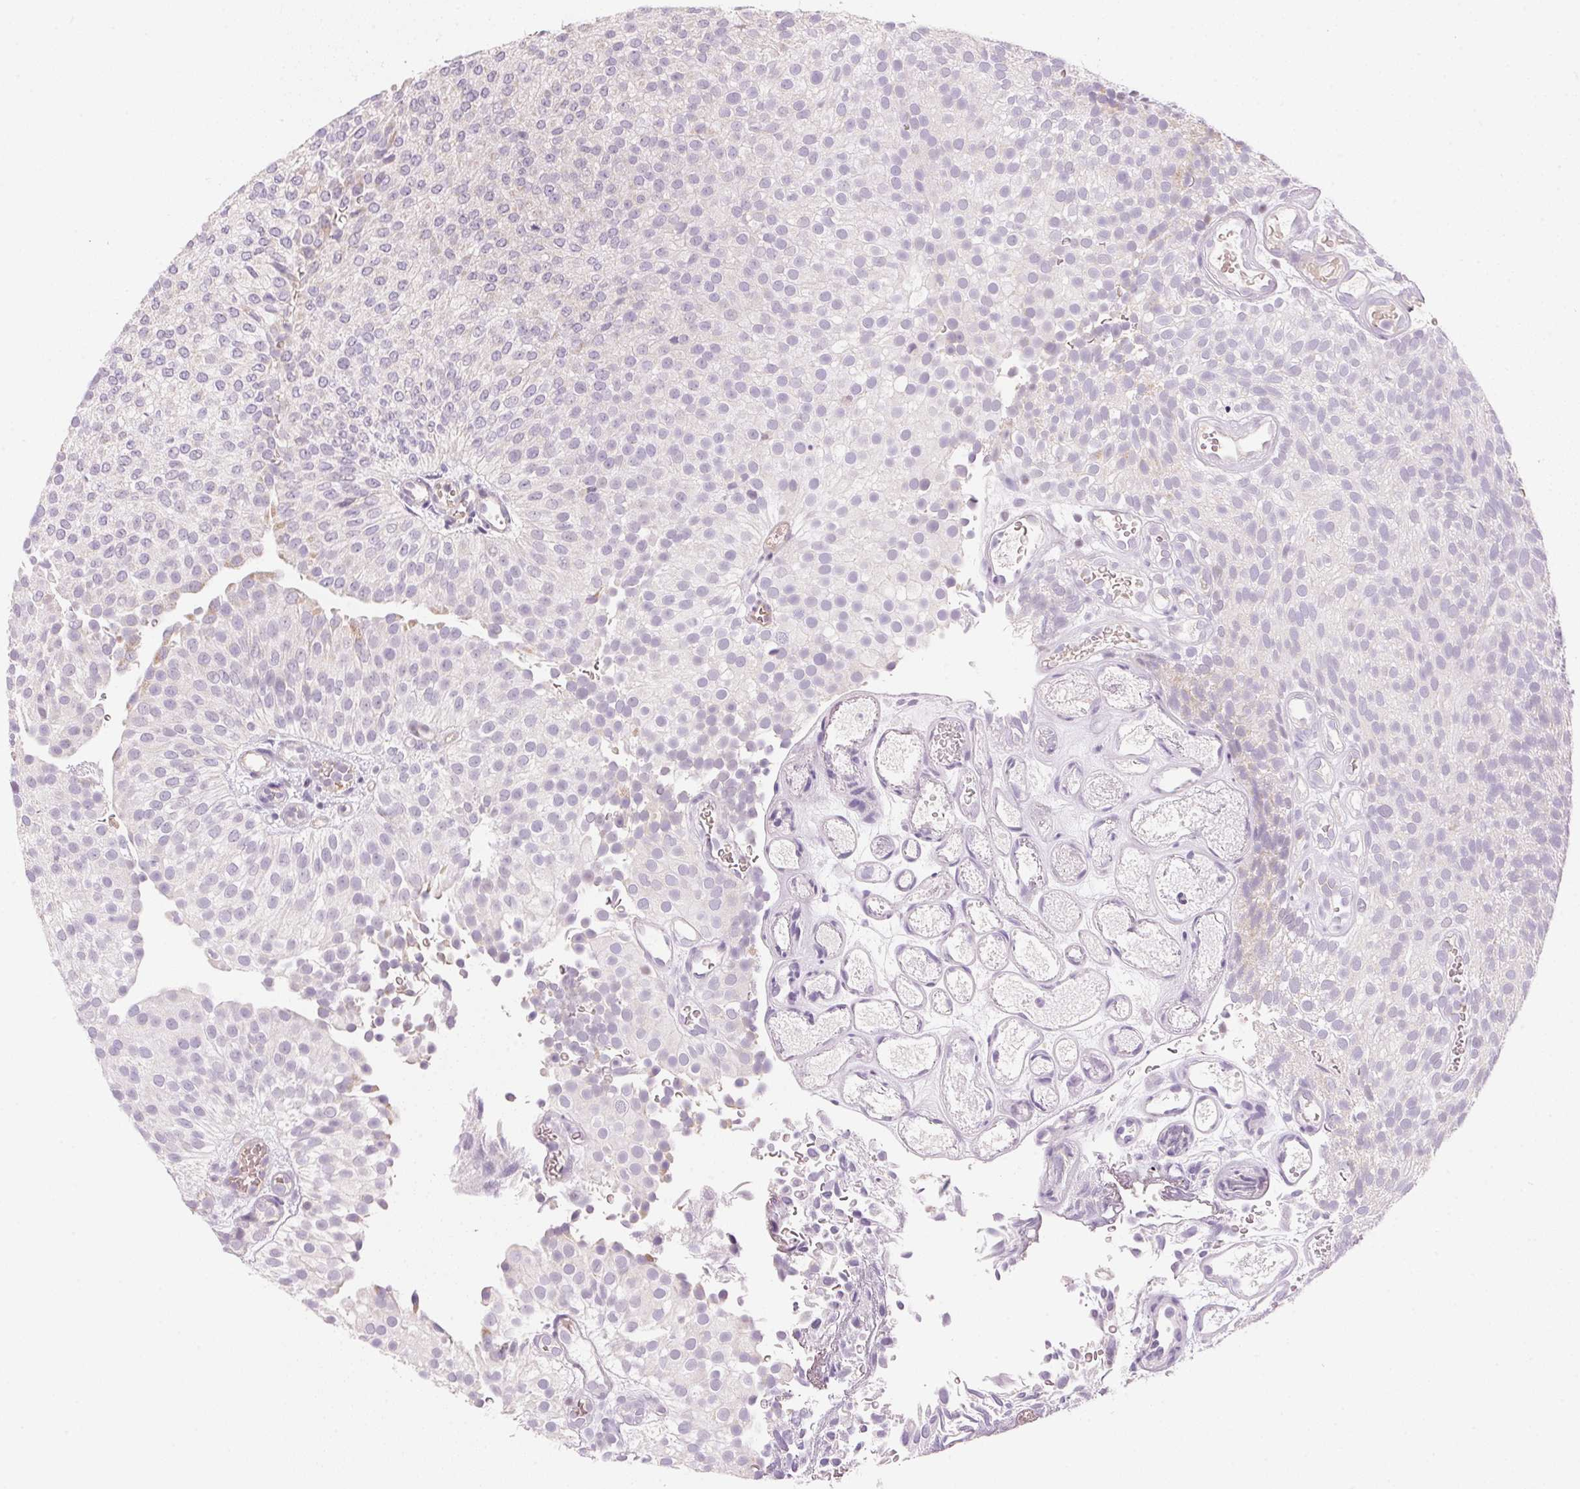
{"staining": {"intensity": "negative", "quantity": "none", "location": "none"}, "tissue": "urothelial cancer", "cell_type": "Tumor cells", "image_type": "cancer", "snomed": [{"axis": "morphology", "description": "Urothelial carcinoma, Low grade"}, {"axis": "topography", "description": "Urinary bladder"}], "caption": "Tumor cells are negative for brown protein staining in urothelial cancer.", "gene": "CYP11B1", "patient": {"sex": "male", "age": 78}}